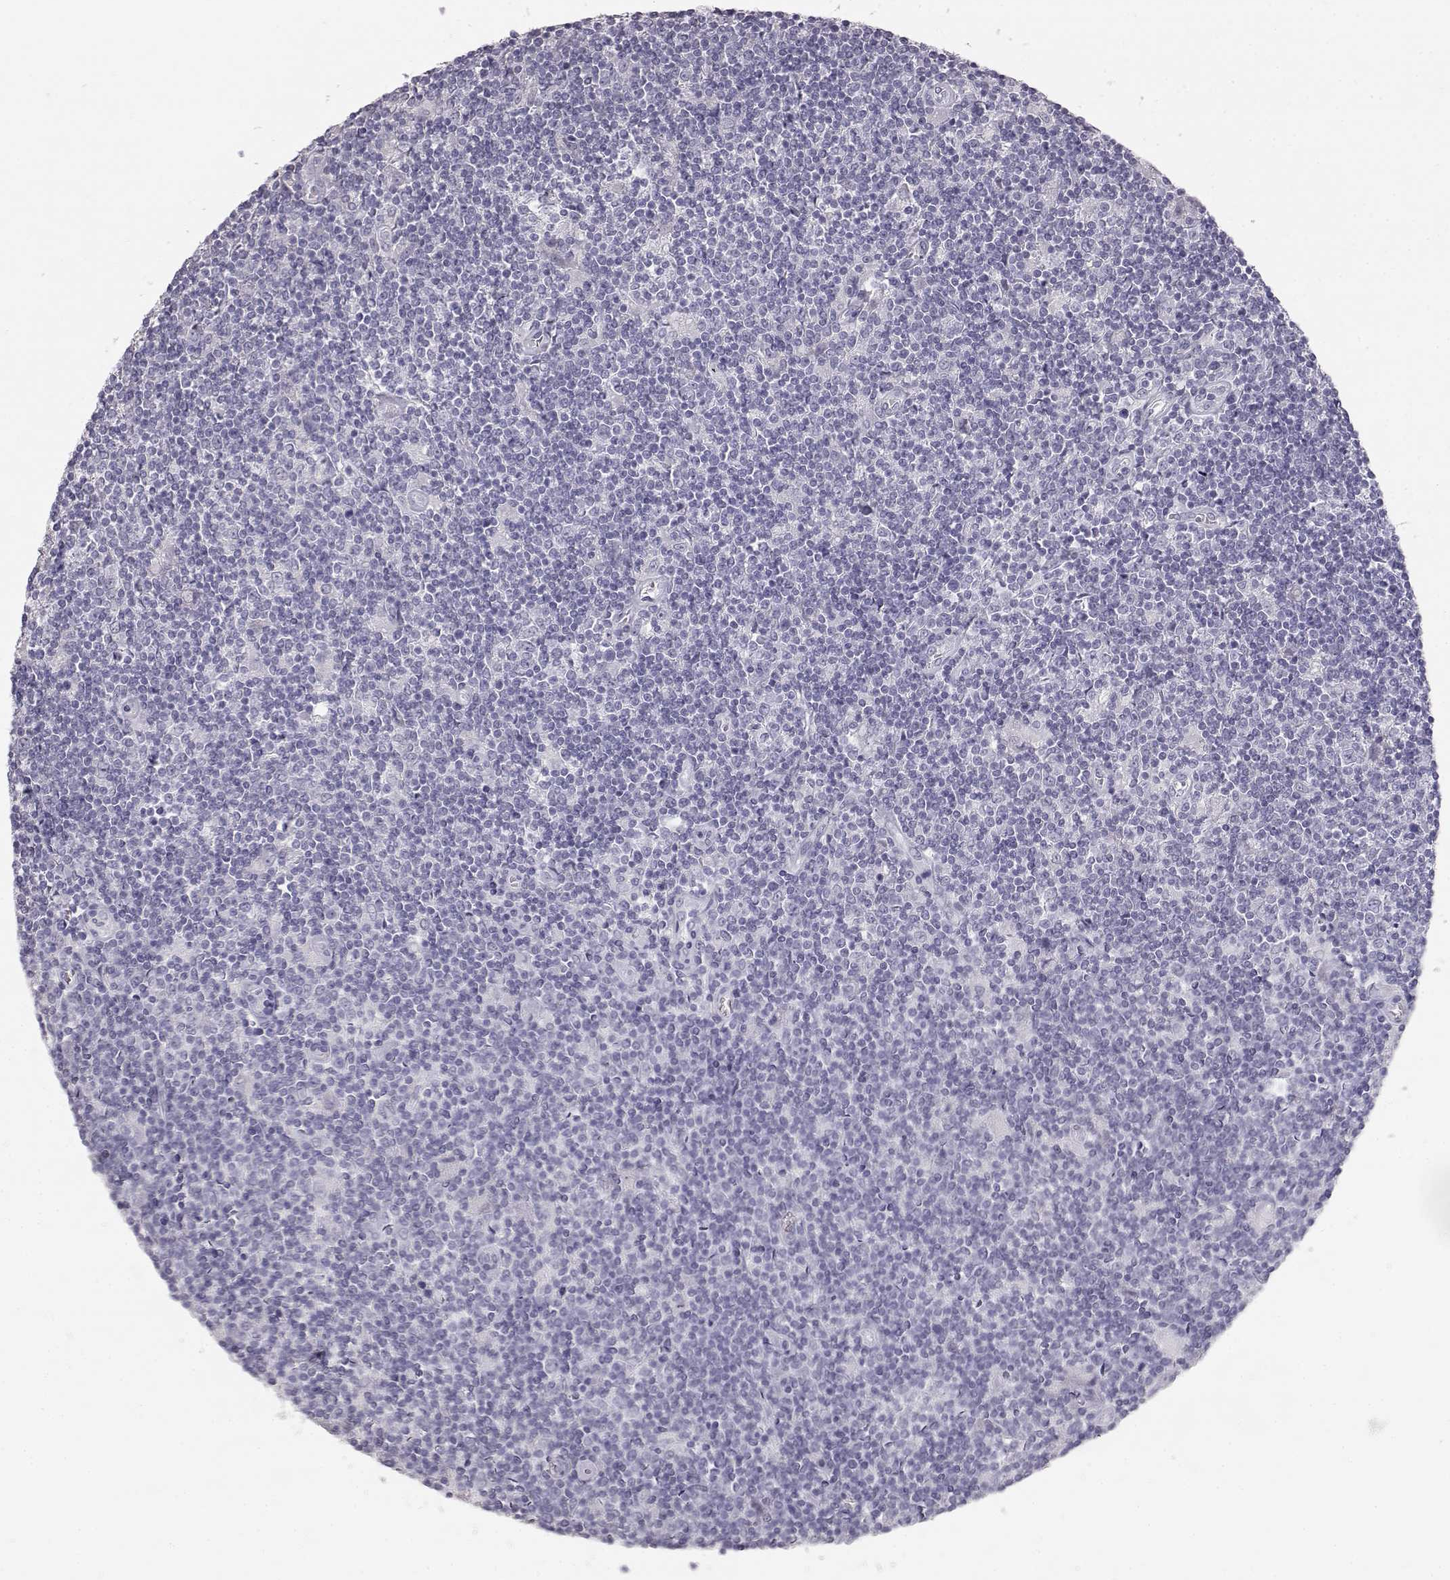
{"staining": {"intensity": "negative", "quantity": "none", "location": "none"}, "tissue": "lymphoma", "cell_type": "Tumor cells", "image_type": "cancer", "snomed": [{"axis": "morphology", "description": "Hodgkin's disease, NOS"}, {"axis": "topography", "description": "Lymph node"}], "caption": "The image shows no significant staining in tumor cells of lymphoma.", "gene": "KRT33A", "patient": {"sex": "male", "age": 40}}